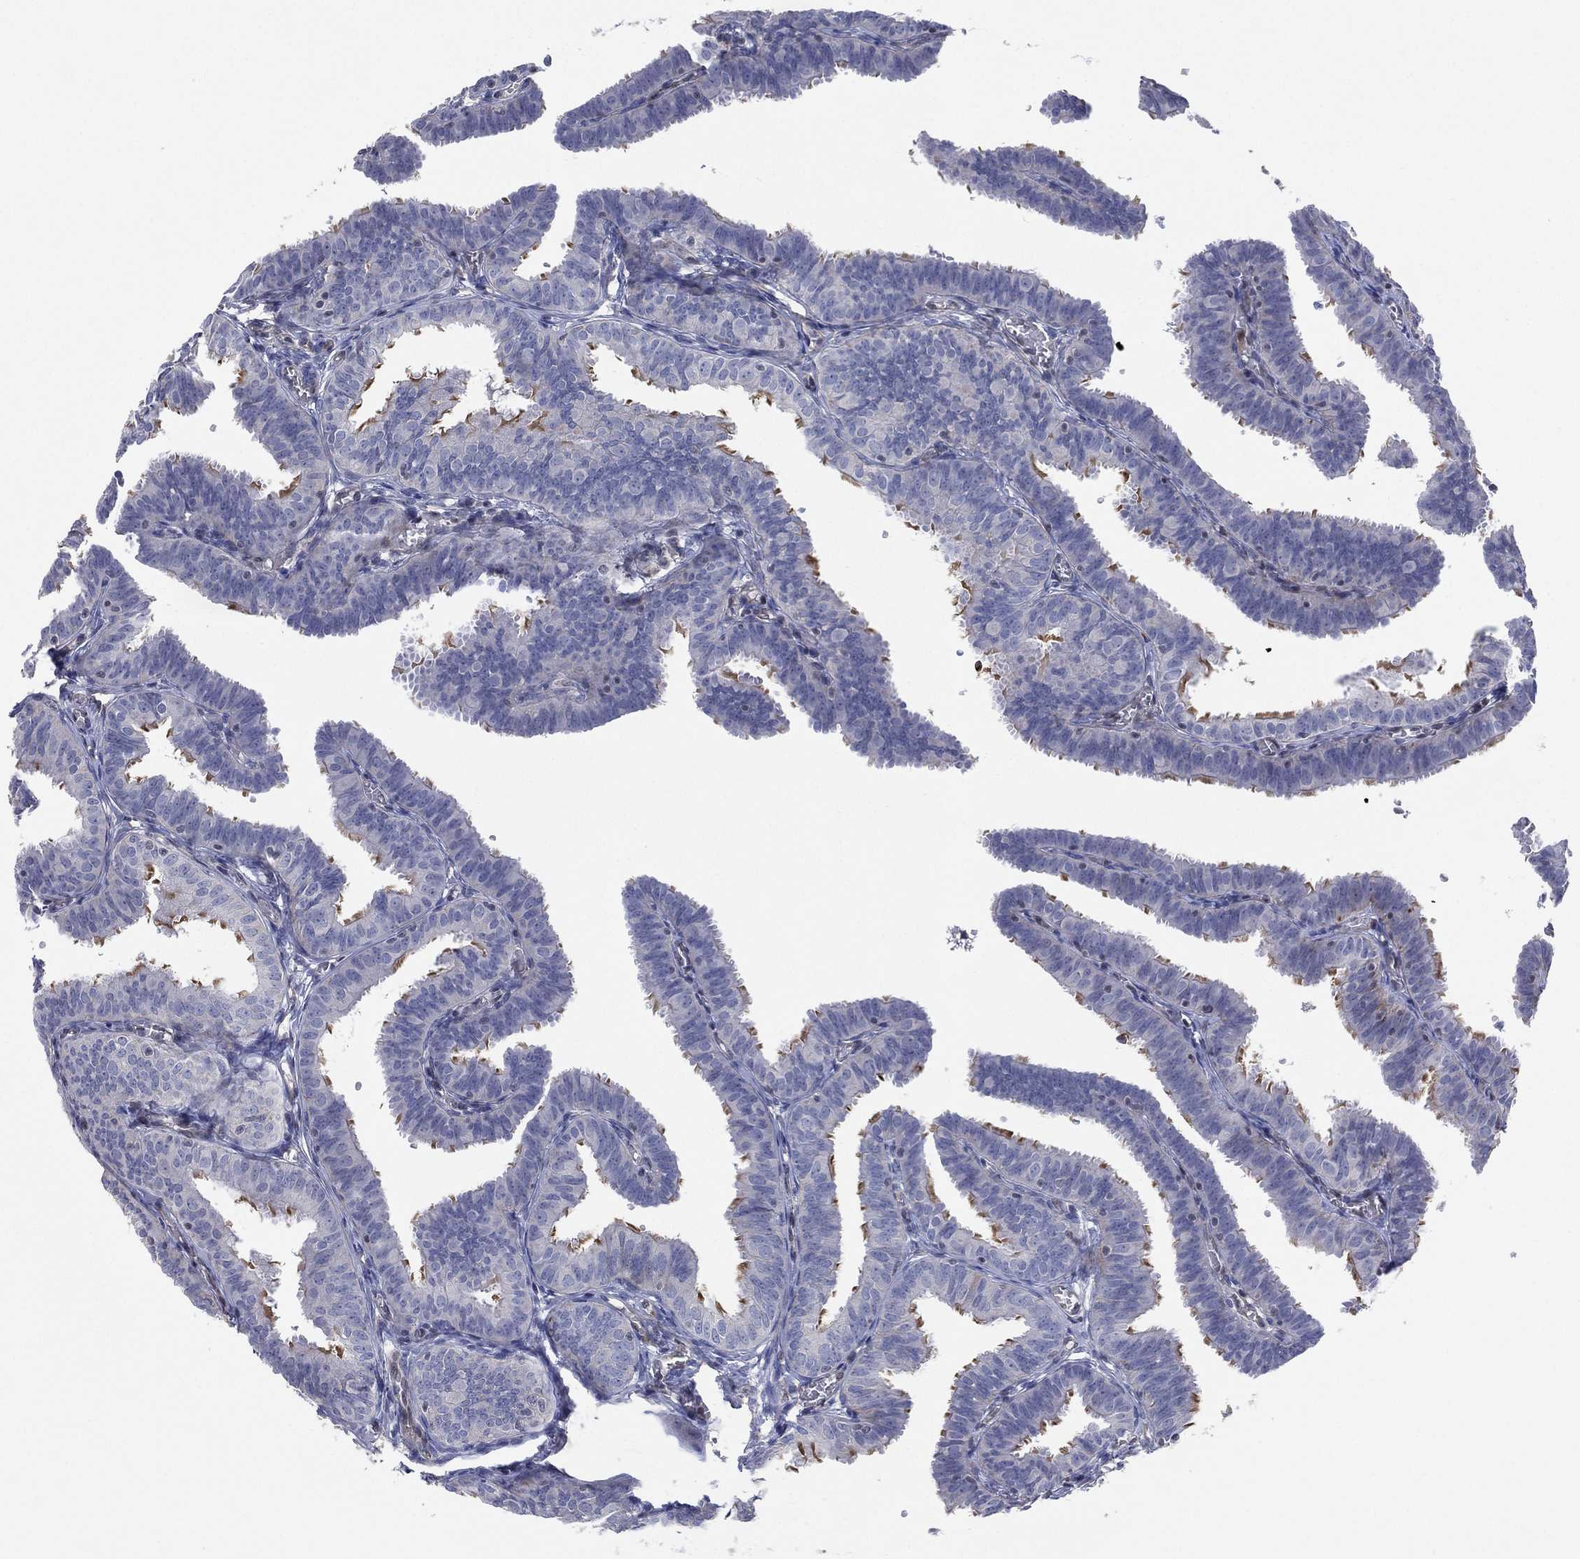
{"staining": {"intensity": "moderate", "quantity": "<25%", "location": "cytoplasmic/membranous"}, "tissue": "fallopian tube", "cell_type": "Glandular cells", "image_type": "normal", "snomed": [{"axis": "morphology", "description": "Normal tissue, NOS"}, {"axis": "topography", "description": "Fallopian tube"}], "caption": "Immunohistochemistry (IHC) of normal human fallopian tube shows low levels of moderate cytoplasmic/membranous staining in about <25% of glandular cells.", "gene": "FLI1", "patient": {"sex": "female", "age": 25}}